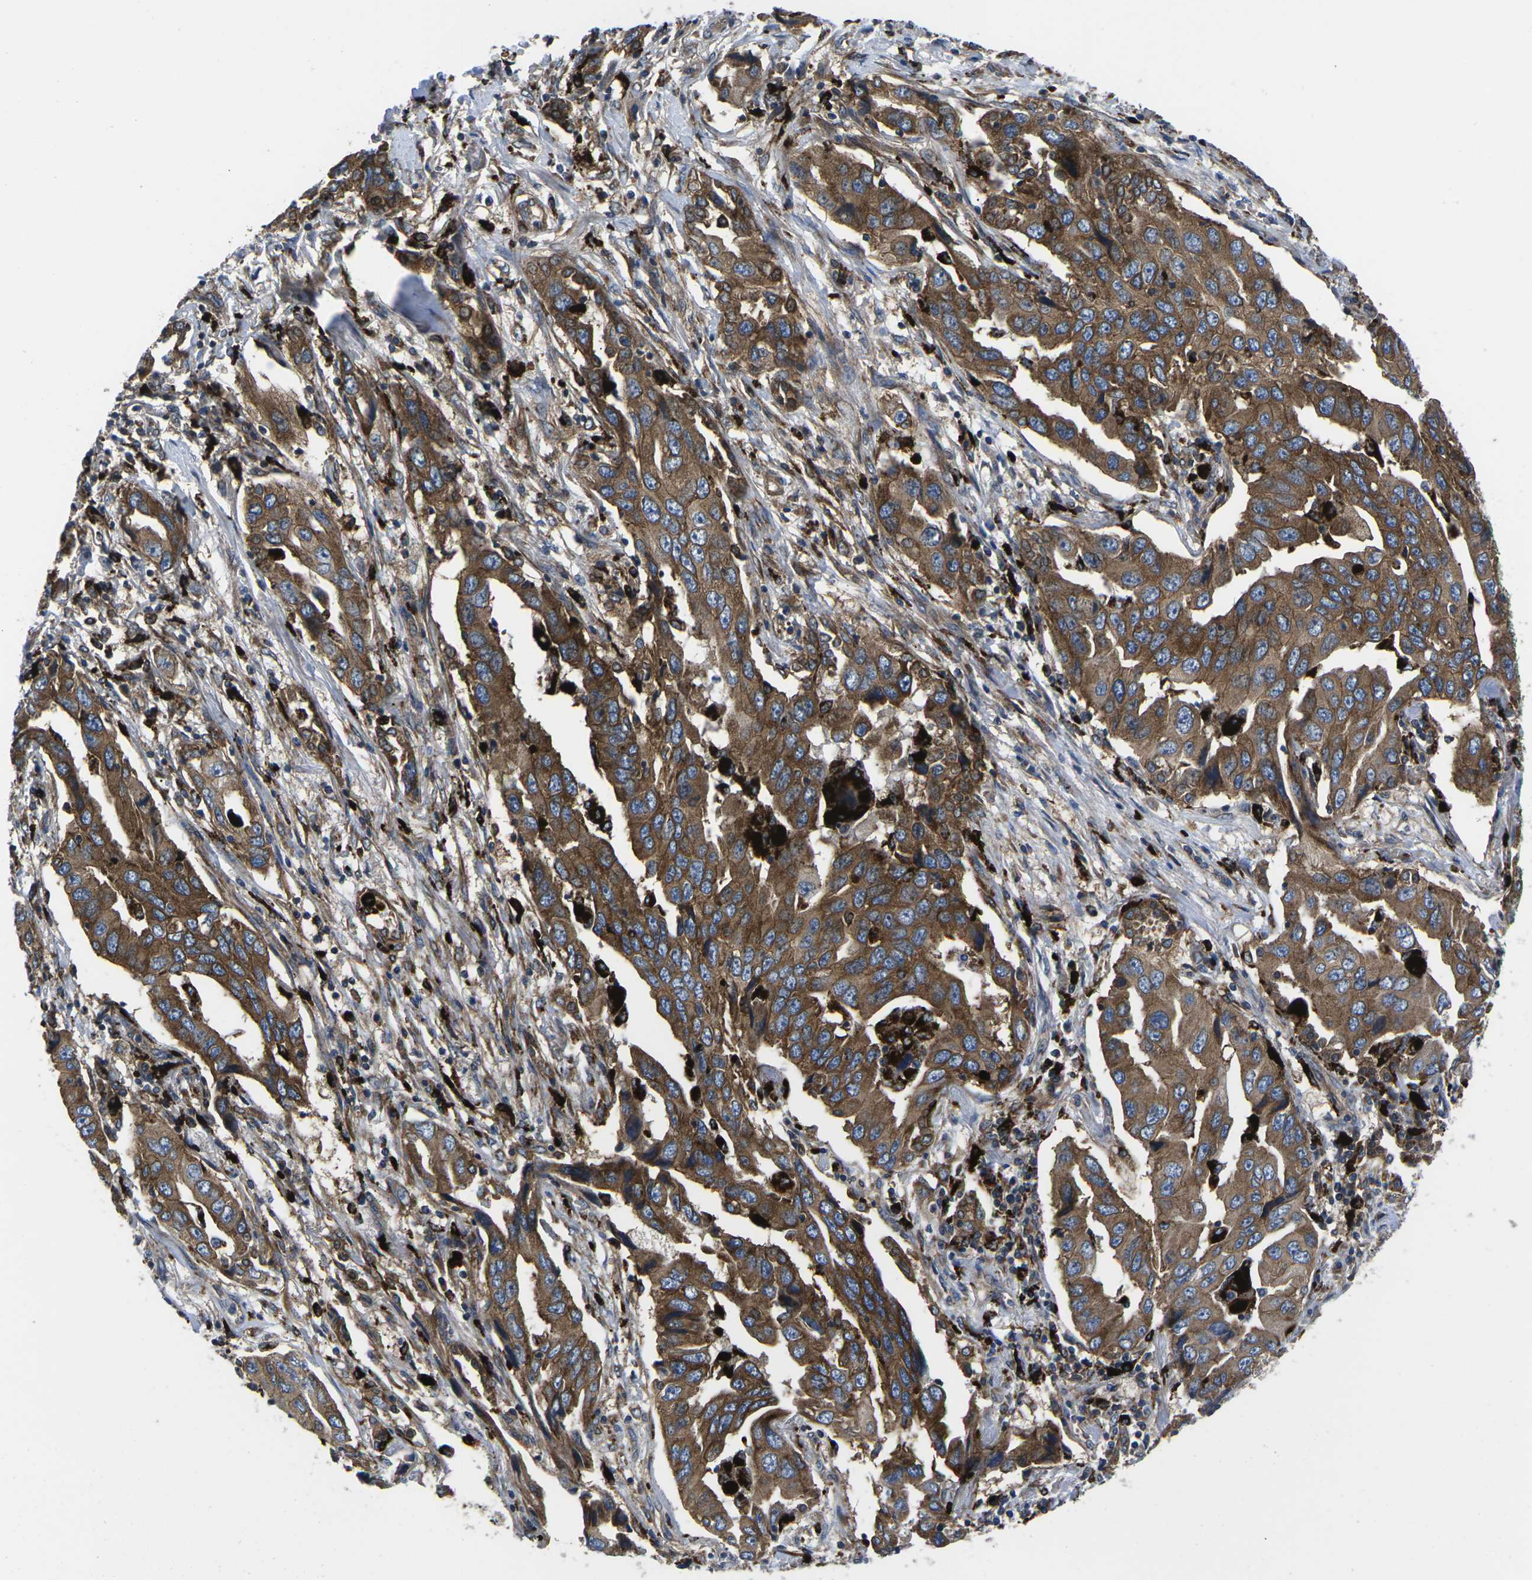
{"staining": {"intensity": "moderate", "quantity": ">75%", "location": "cytoplasmic/membranous"}, "tissue": "lung cancer", "cell_type": "Tumor cells", "image_type": "cancer", "snomed": [{"axis": "morphology", "description": "Adenocarcinoma, NOS"}, {"axis": "topography", "description": "Lung"}], "caption": "The micrograph displays staining of lung cancer, revealing moderate cytoplasmic/membranous protein positivity (brown color) within tumor cells.", "gene": "DLG1", "patient": {"sex": "female", "age": 65}}